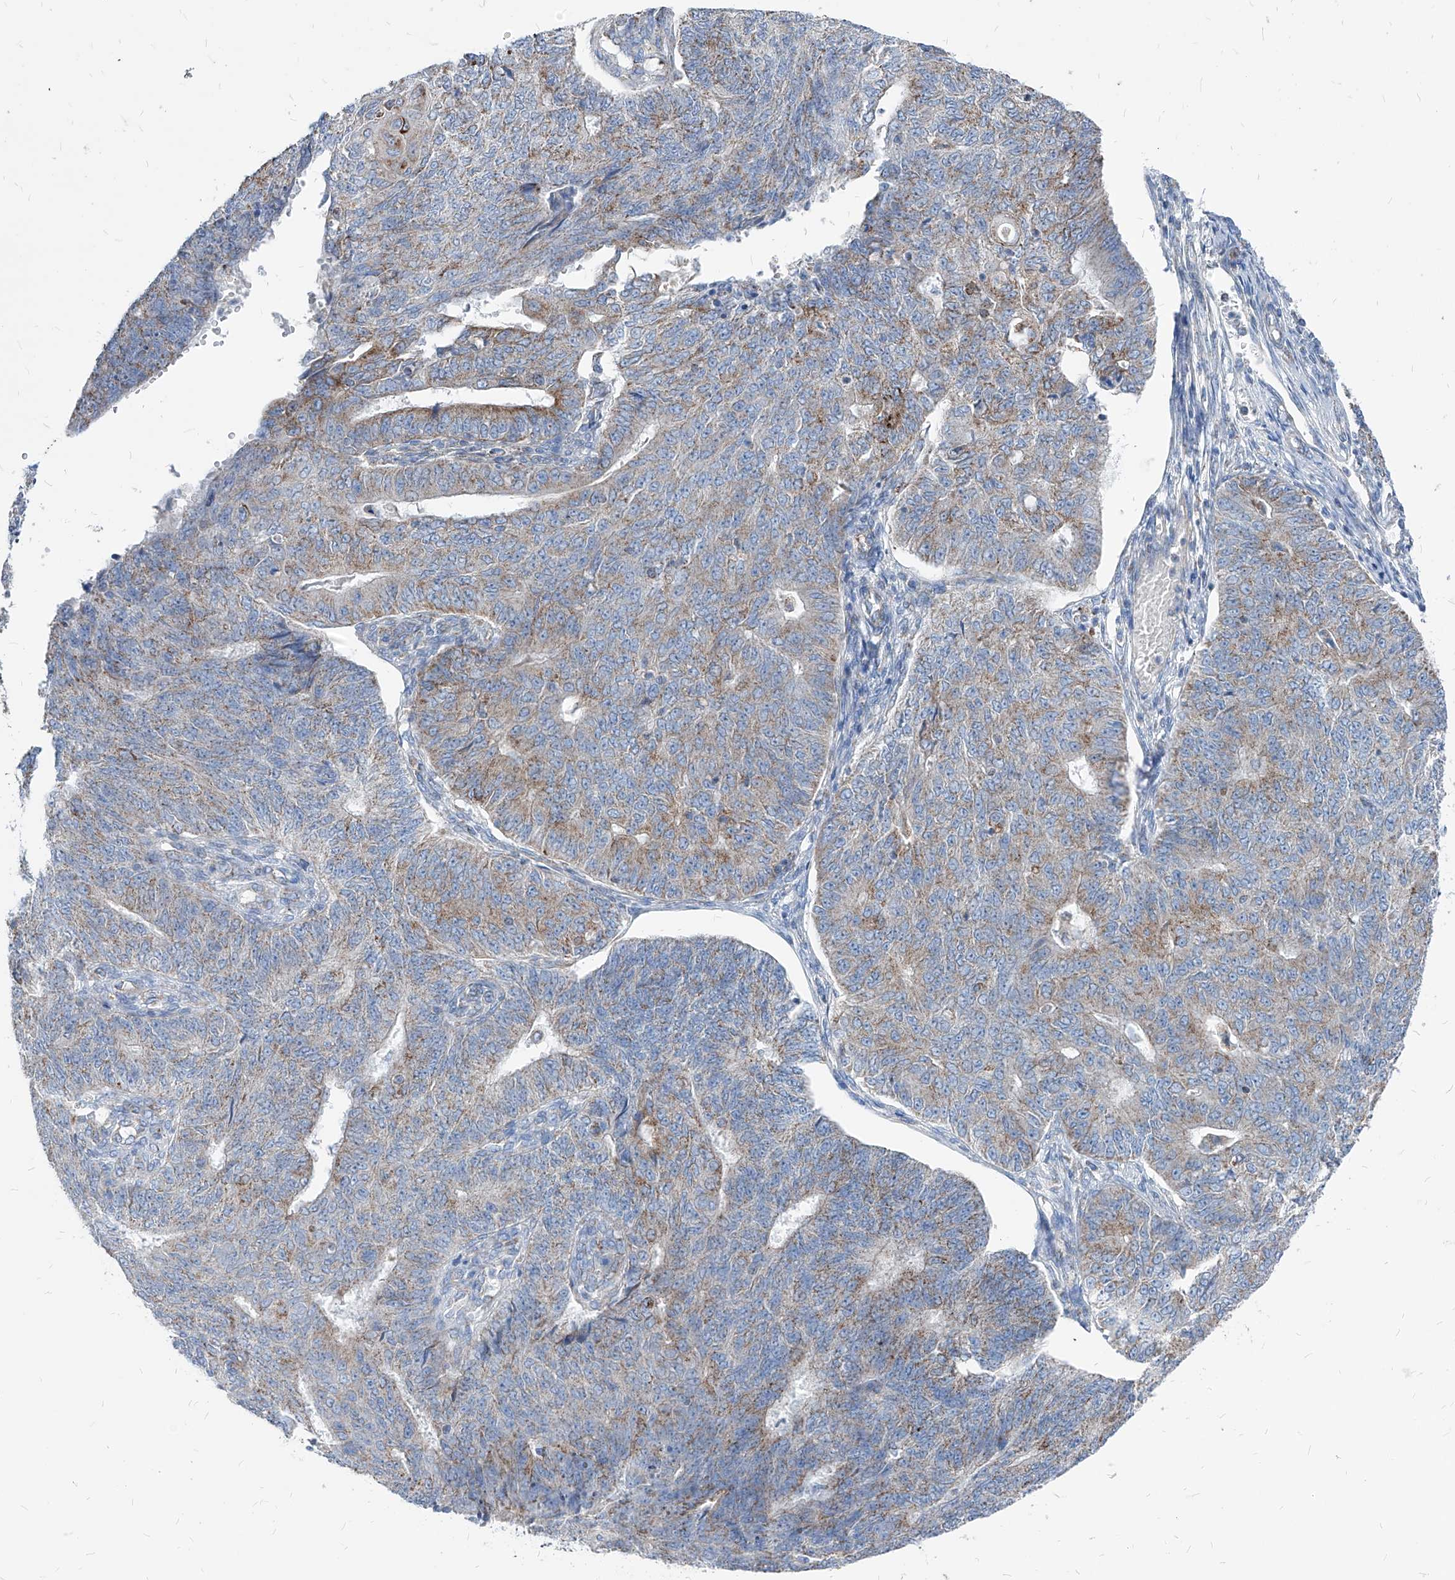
{"staining": {"intensity": "weak", "quantity": "25%-75%", "location": "cytoplasmic/membranous"}, "tissue": "endometrial cancer", "cell_type": "Tumor cells", "image_type": "cancer", "snomed": [{"axis": "morphology", "description": "Adenocarcinoma, NOS"}, {"axis": "topography", "description": "Endometrium"}], "caption": "An image showing weak cytoplasmic/membranous staining in approximately 25%-75% of tumor cells in endometrial cancer (adenocarcinoma), as visualized by brown immunohistochemical staining.", "gene": "AGPS", "patient": {"sex": "female", "age": 32}}